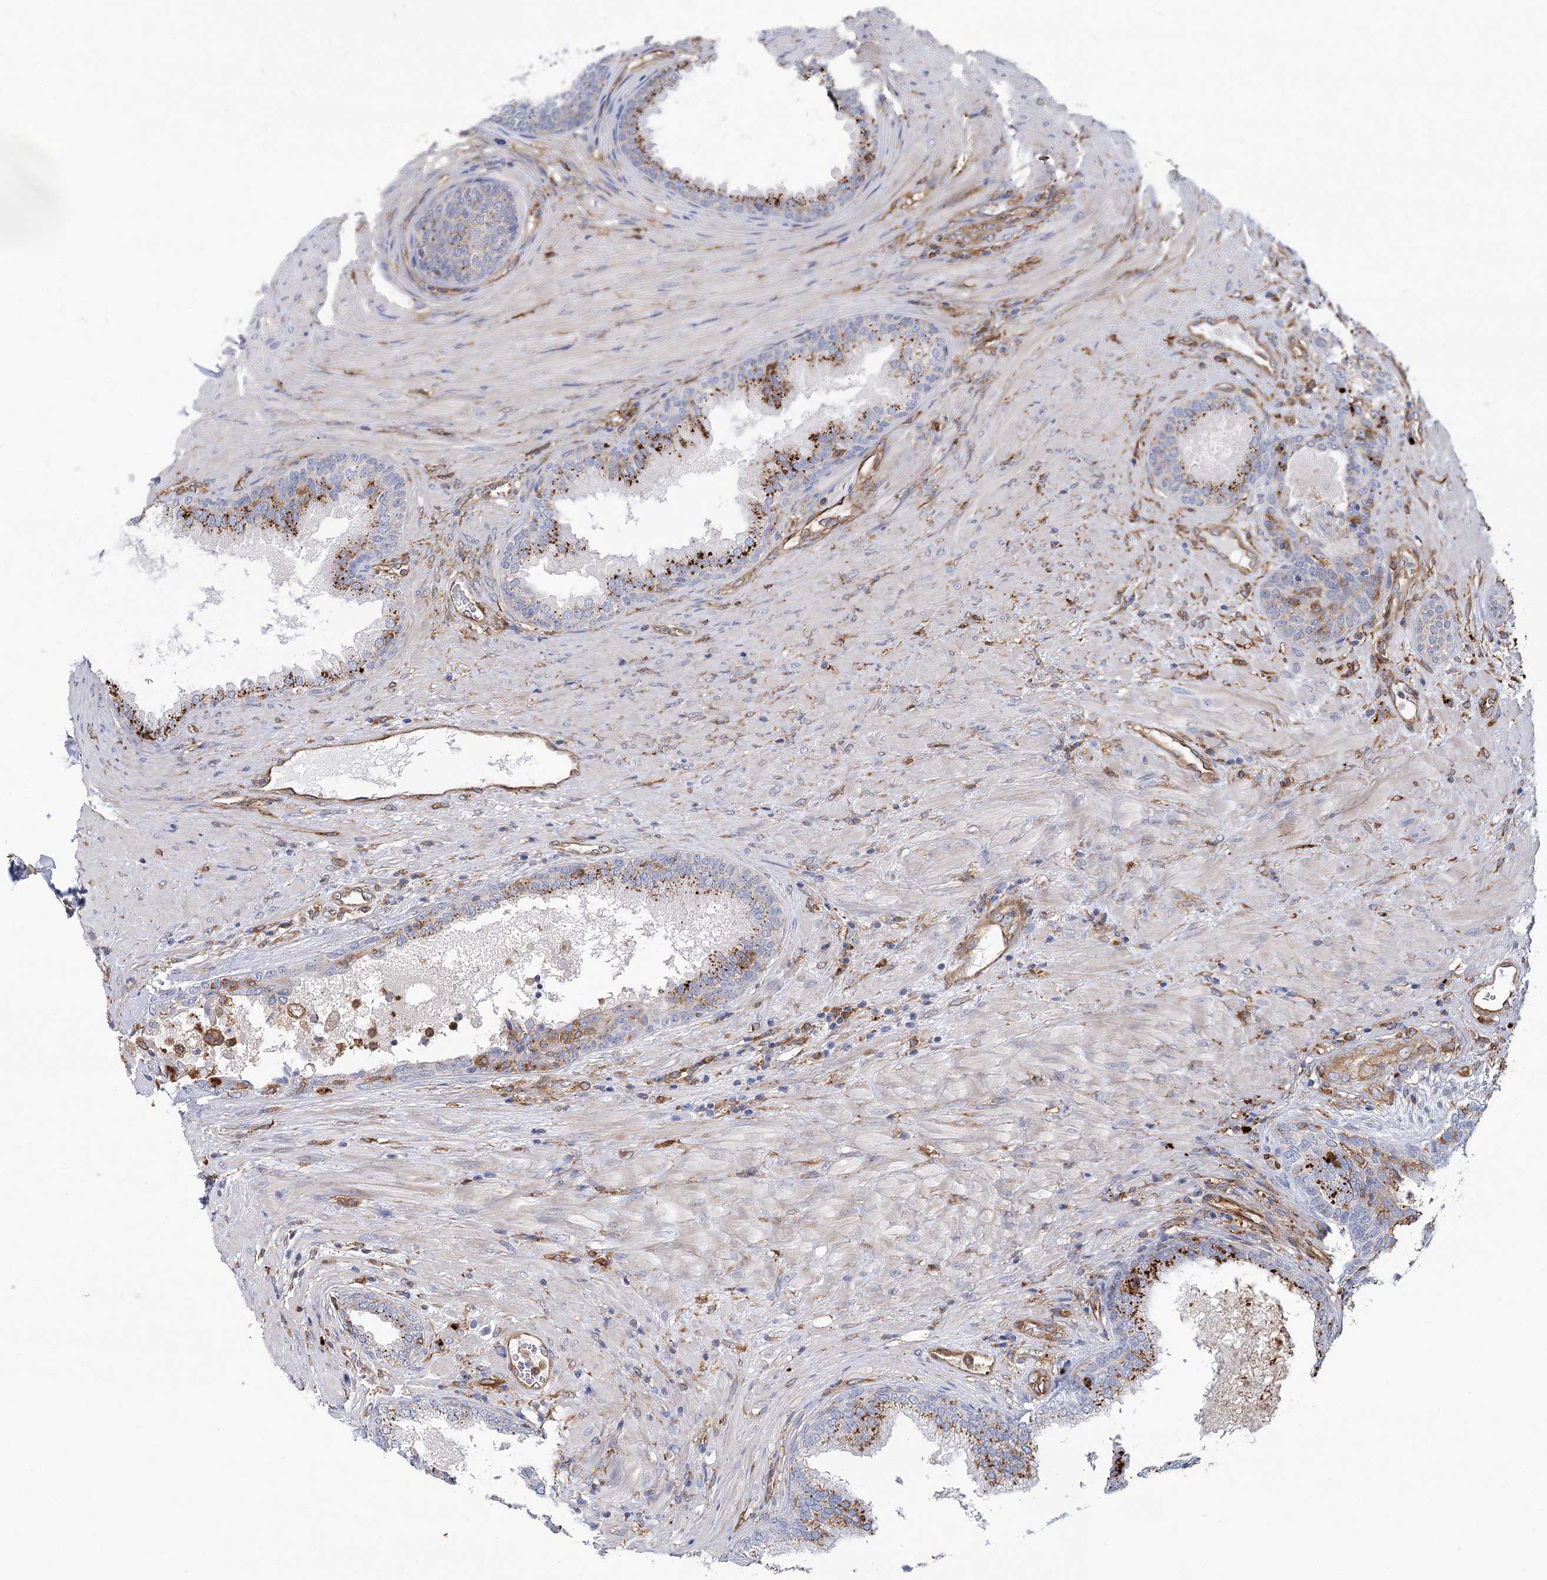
{"staining": {"intensity": "moderate", "quantity": ">75%", "location": "cytoplasmic/membranous"}, "tissue": "prostate", "cell_type": "Glandular cells", "image_type": "normal", "snomed": [{"axis": "morphology", "description": "Normal tissue, NOS"}, {"axis": "topography", "description": "Prostate"}], "caption": "A histopathology image of human prostate stained for a protein exhibits moderate cytoplasmic/membranous brown staining in glandular cells. Using DAB (3,3'-diaminobenzidine) (brown) and hematoxylin (blue) stains, captured at high magnification using brightfield microscopy.", "gene": "GUSB", "patient": {"sex": "male", "age": 76}}